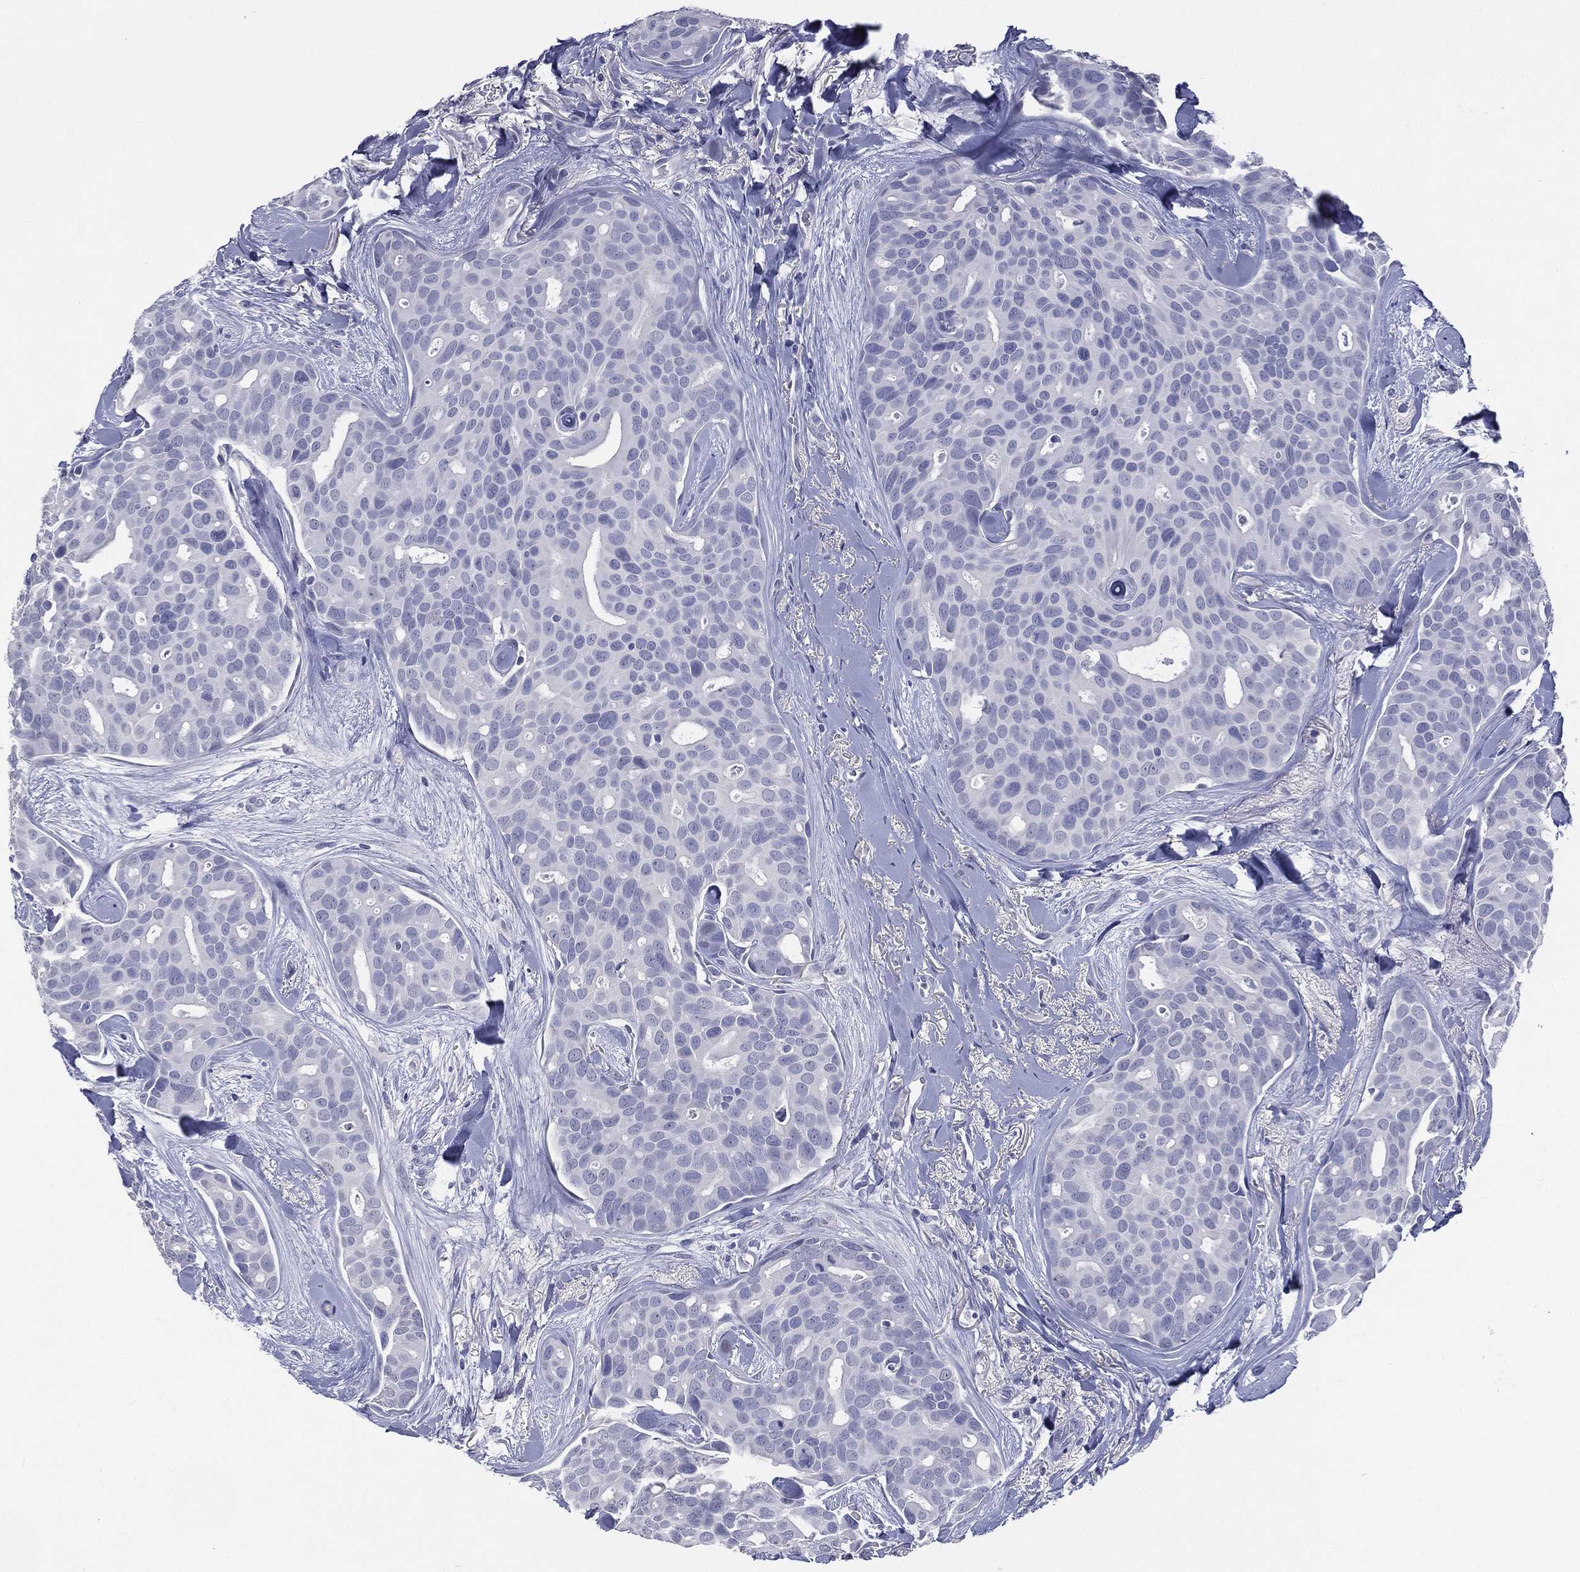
{"staining": {"intensity": "negative", "quantity": "none", "location": "none"}, "tissue": "breast cancer", "cell_type": "Tumor cells", "image_type": "cancer", "snomed": [{"axis": "morphology", "description": "Duct carcinoma"}, {"axis": "topography", "description": "Breast"}], "caption": "This is an immunohistochemistry micrograph of breast cancer. There is no staining in tumor cells.", "gene": "TSHB", "patient": {"sex": "female", "age": 54}}